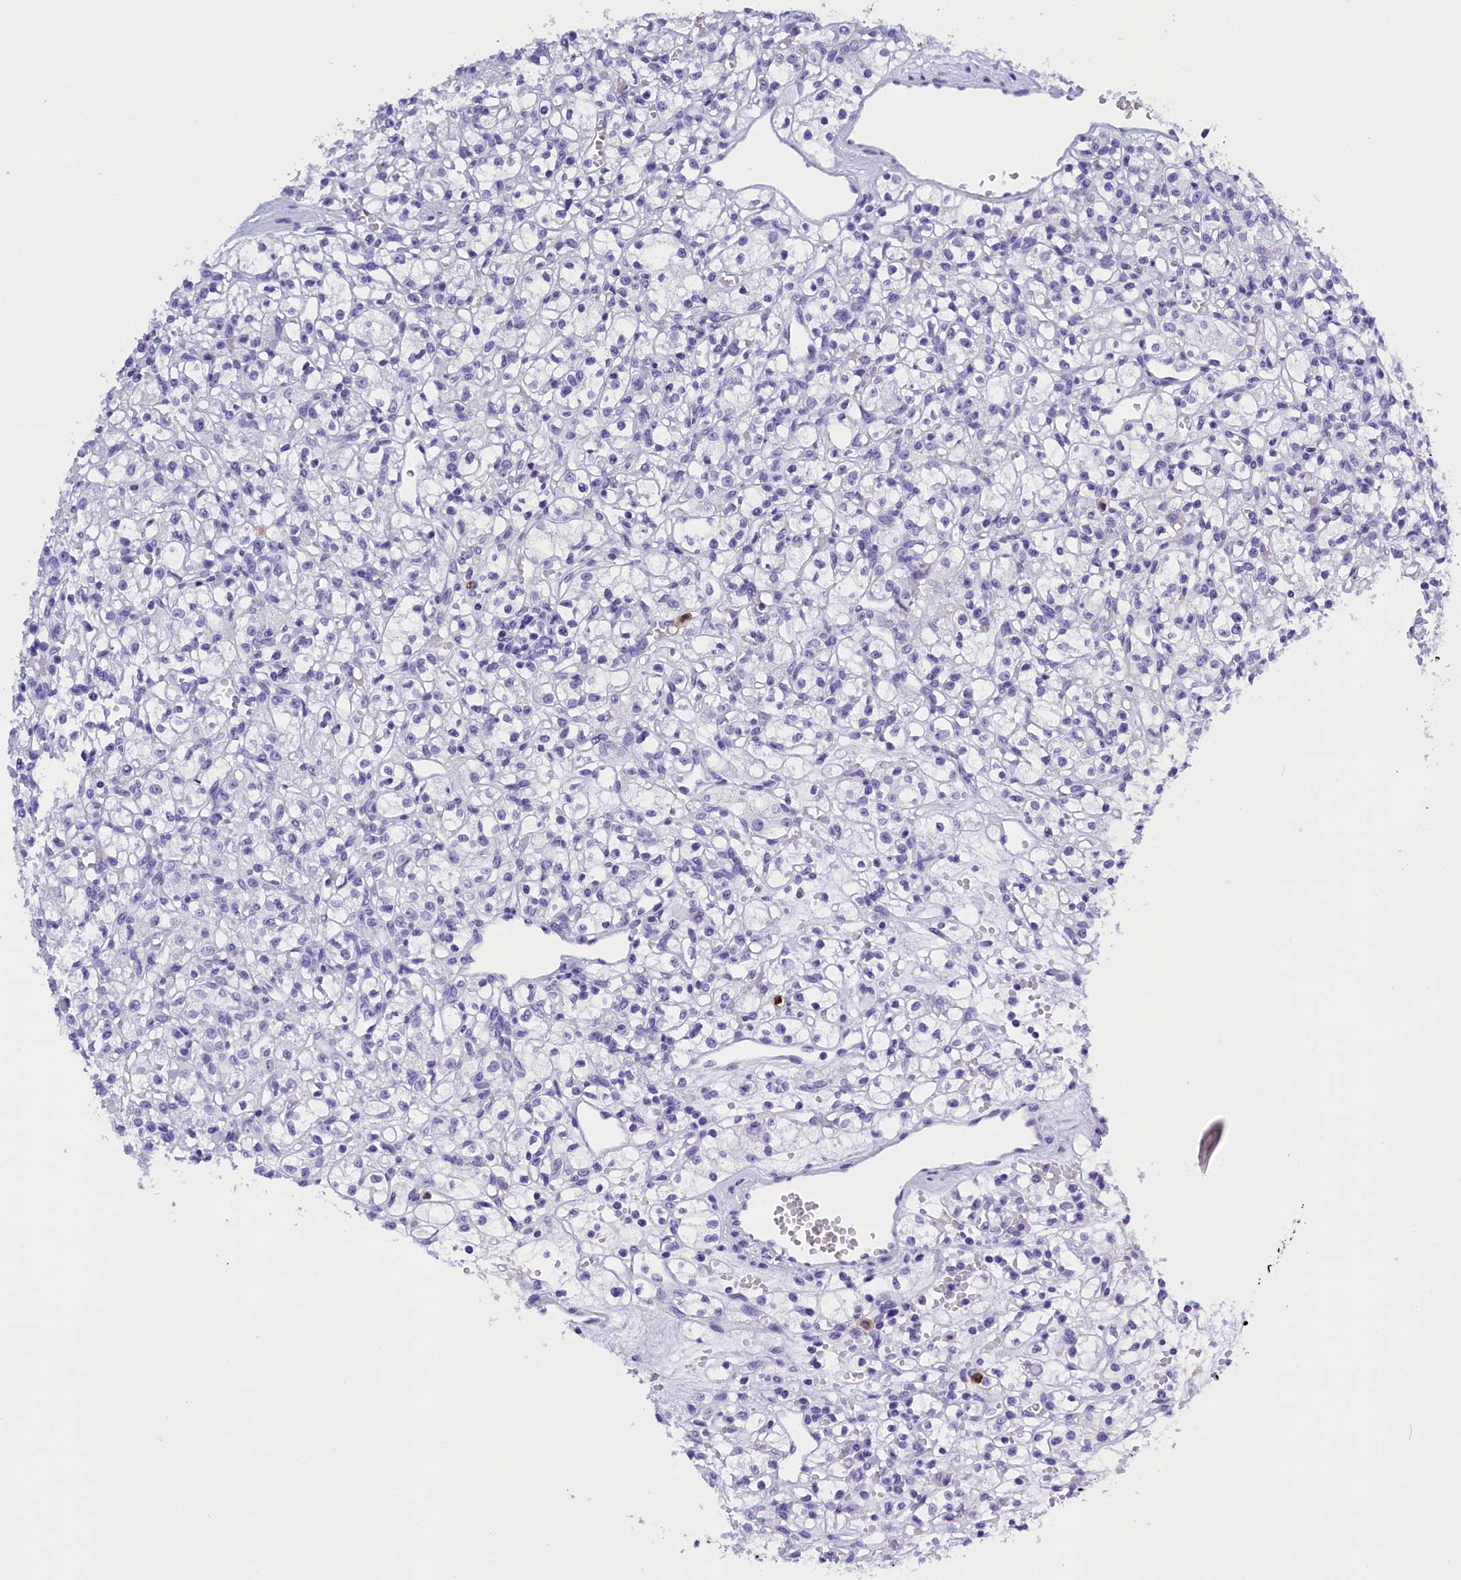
{"staining": {"intensity": "negative", "quantity": "none", "location": "none"}, "tissue": "renal cancer", "cell_type": "Tumor cells", "image_type": "cancer", "snomed": [{"axis": "morphology", "description": "Adenocarcinoma, NOS"}, {"axis": "topography", "description": "Kidney"}], "caption": "This is an immunohistochemistry image of adenocarcinoma (renal). There is no expression in tumor cells.", "gene": "CLC", "patient": {"sex": "female", "age": 59}}